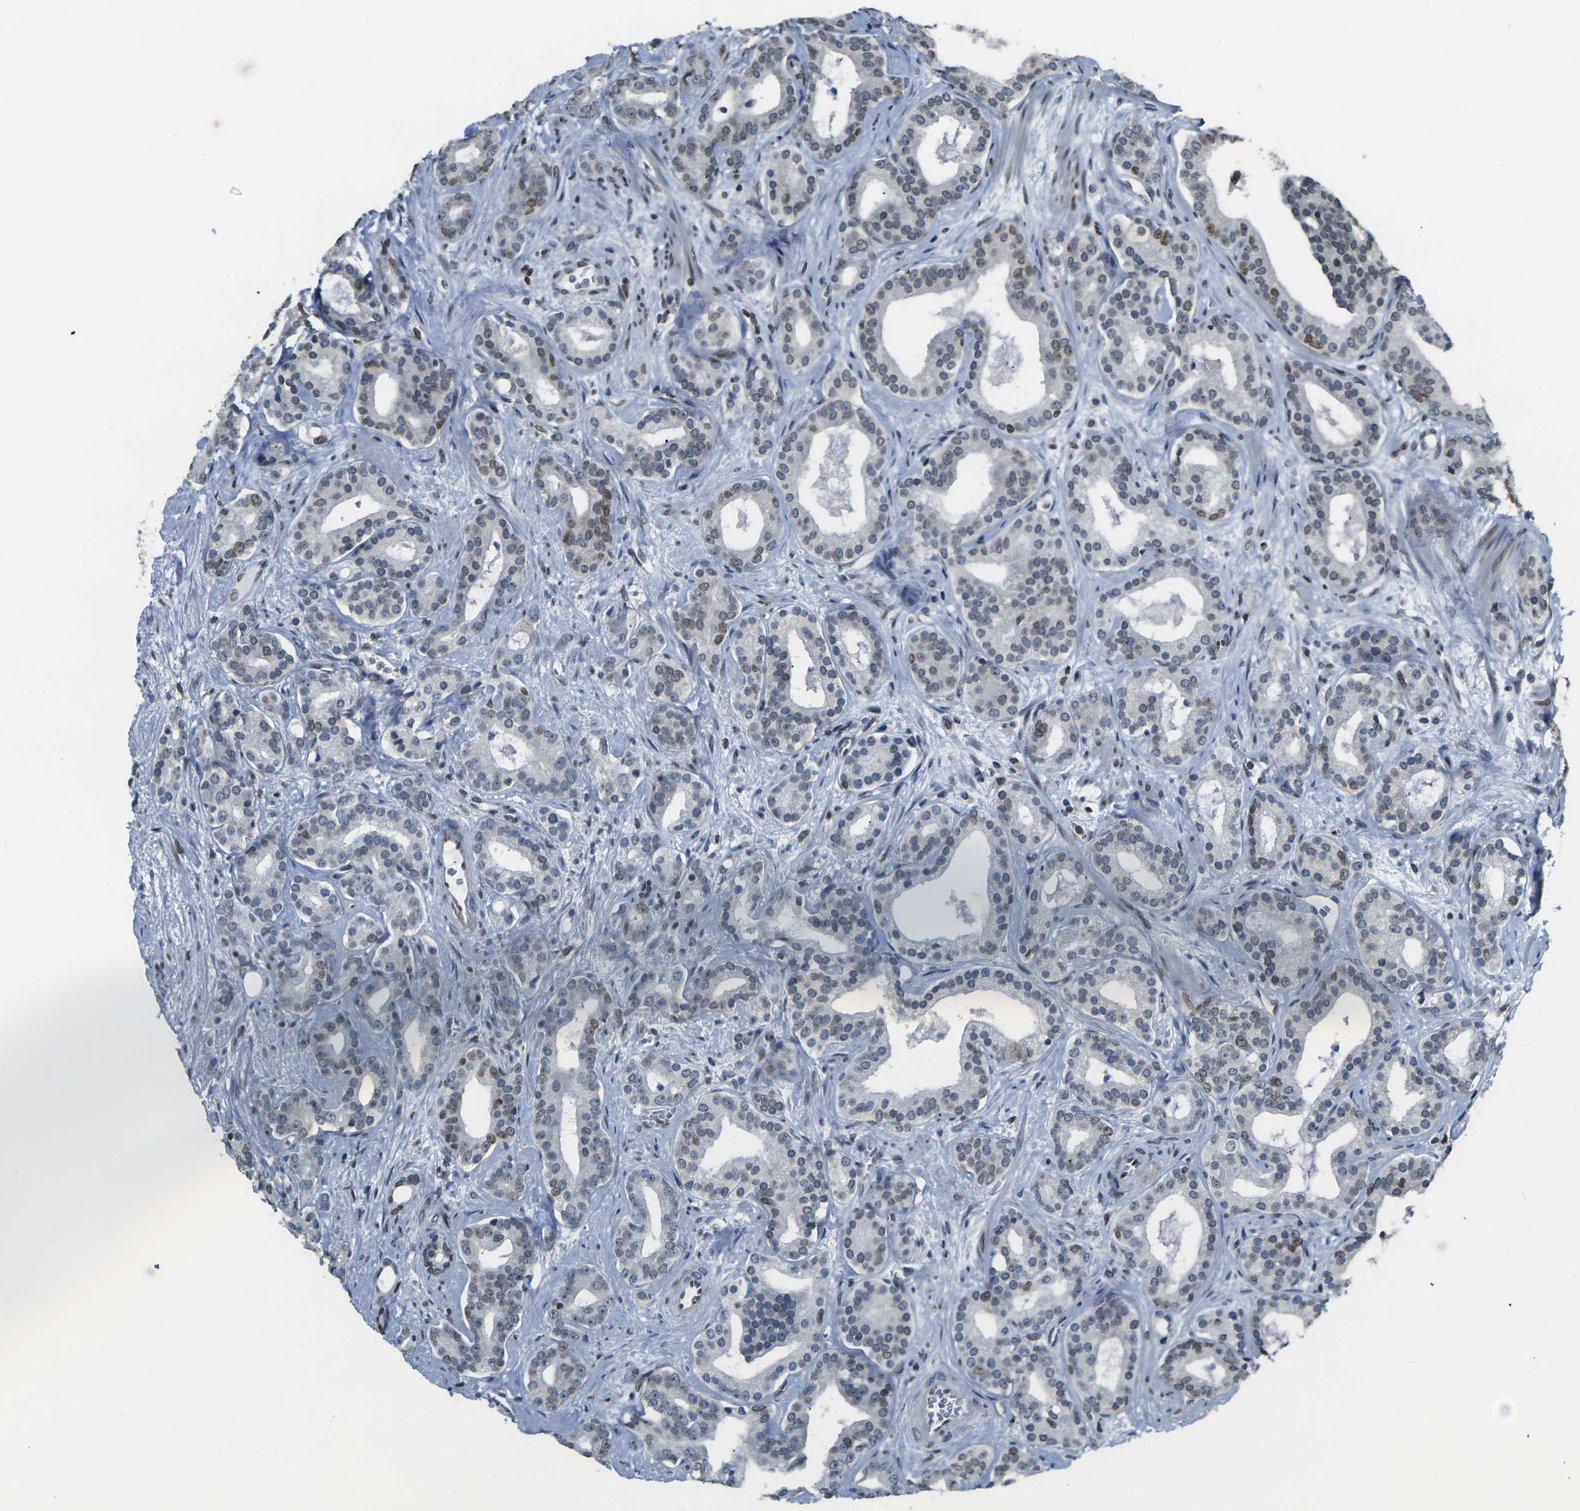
{"staining": {"intensity": "moderate", "quantity": "<25%", "location": "cytoplasmic/membranous,nuclear"}, "tissue": "prostate cancer", "cell_type": "Tumor cells", "image_type": "cancer", "snomed": [{"axis": "morphology", "description": "Adenocarcinoma, Low grade"}, {"axis": "topography", "description": "Prostate"}], "caption": "IHC photomicrograph of prostate cancer stained for a protein (brown), which exhibits low levels of moderate cytoplasmic/membranous and nuclear positivity in about <25% of tumor cells.", "gene": "BRDT", "patient": {"sex": "male", "age": 63}}